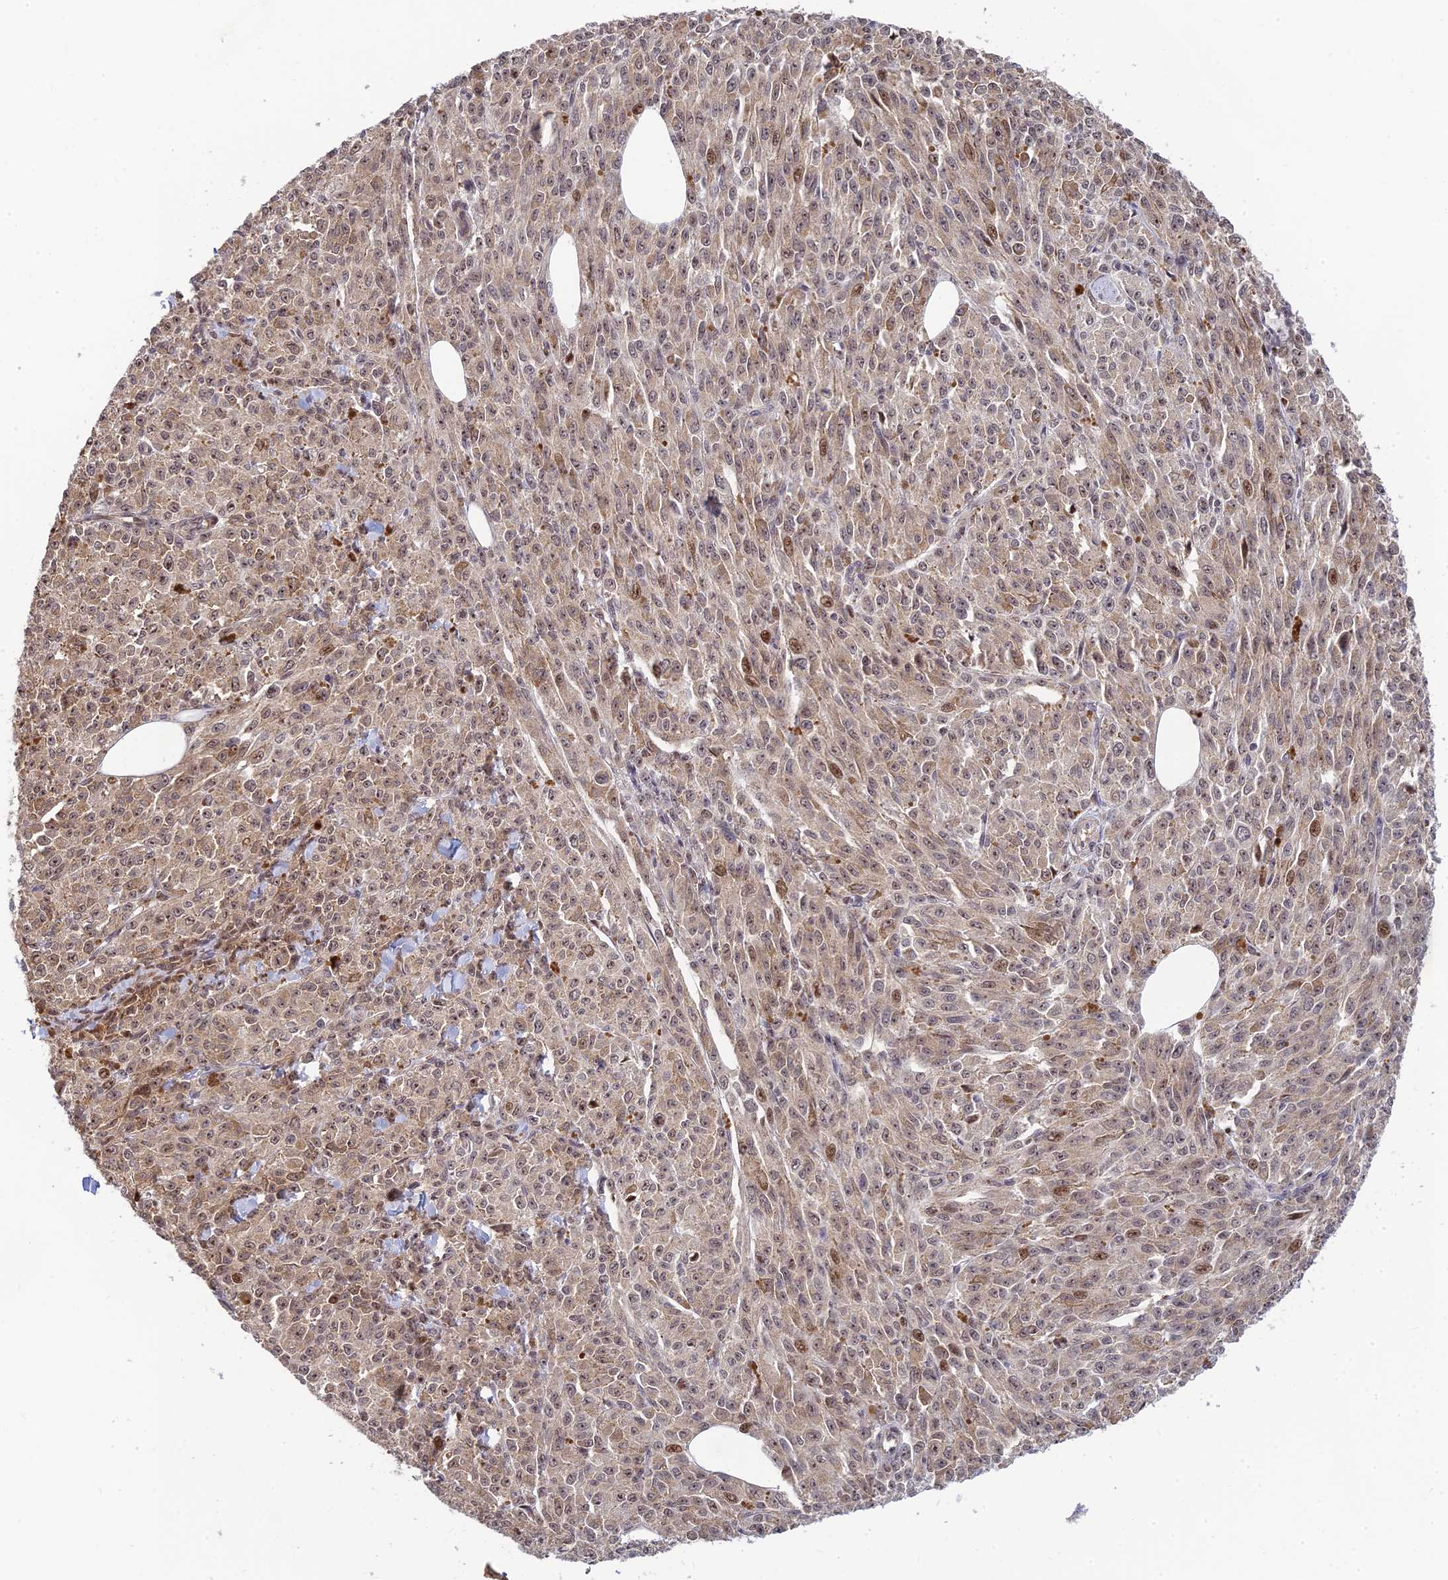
{"staining": {"intensity": "moderate", "quantity": "<25%", "location": "cytoplasmic/membranous,nuclear"}, "tissue": "melanoma", "cell_type": "Tumor cells", "image_type": "cancer", "snomed": [{"axis": "morphology", "description": "Malignant melanoma, NOS"}, {"axis": "topography", "description": "Skin"}], "caption": "An image of melanoma stained for a protein reveals moderate cytoplasmic/membranous and nuclear brown staining in tumor cells. The staining was performed using DAB (3,3'-diaminobenzidine) to visualize the protein expression in brown, while the nuclei were stained in blue with hematoxylin (Magnification: 20x).", "gene": "UFSP2", "patient": {"sex": "female", "age": 52}}